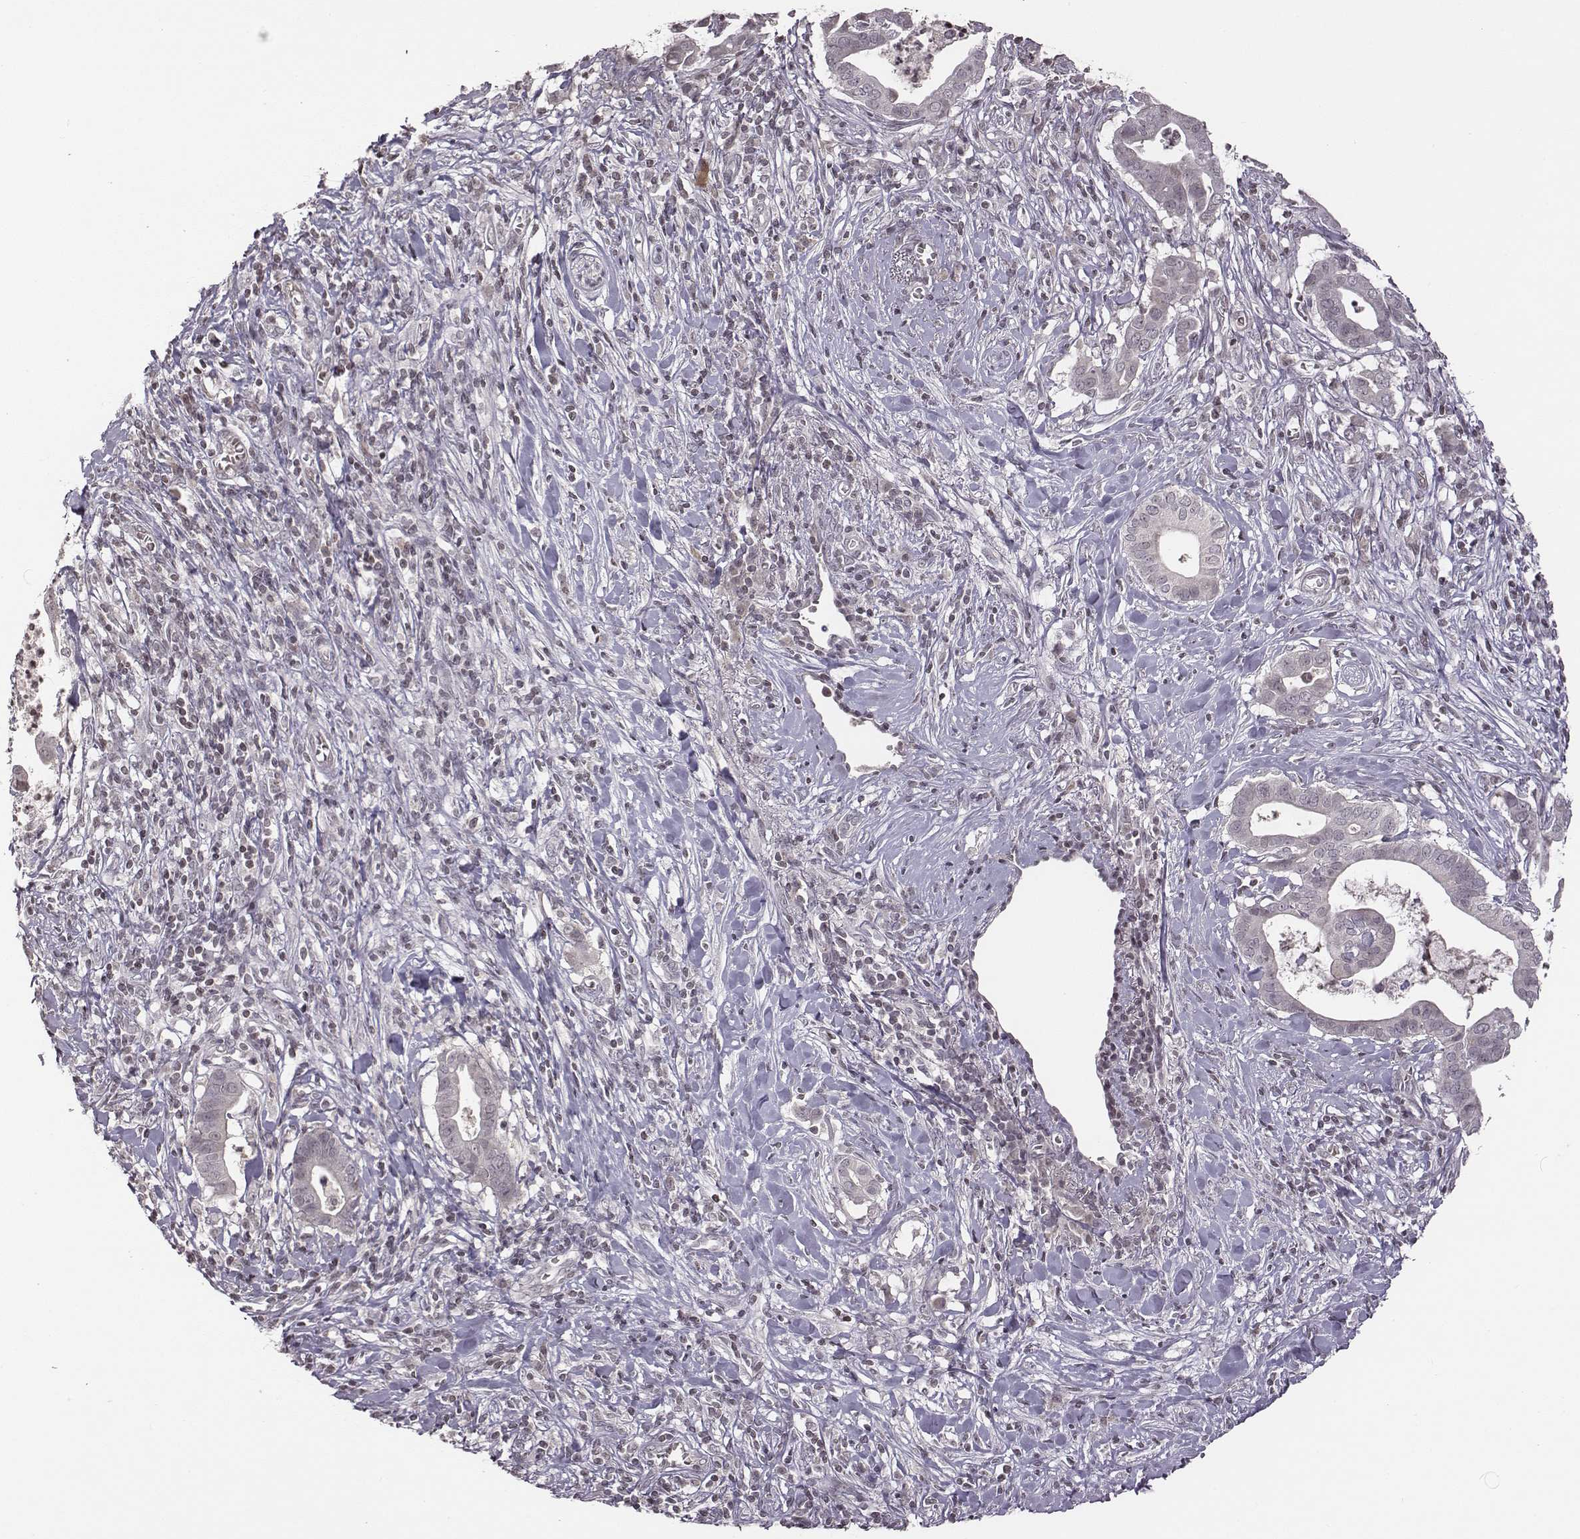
{"staining": {"intensity": "negative", "quantity": "none", "location": "none"}, "tissue": "pancreatic cancer", "cell_type": "Tumor cells", "image_type": "cancer", "snomed": [{"axis": "morphology", "description": "Adenocarcinoma, NOS"}, {"axis": "topography", "description": "Pancreas"}], "caption": "An IHC photomicrograph of pancreatic cancer is shown. There is no staining in tumor cells of pancreatic cancer. The staining was performed using DAB (3,3'-diaminobenzidine) to visualize the protein expression in brown, while the nuclei were stained in blue with hematoxylin (Magnification: 20x).", "gene": "GRM4", "patient": {"sex": "male", "age": 61}}